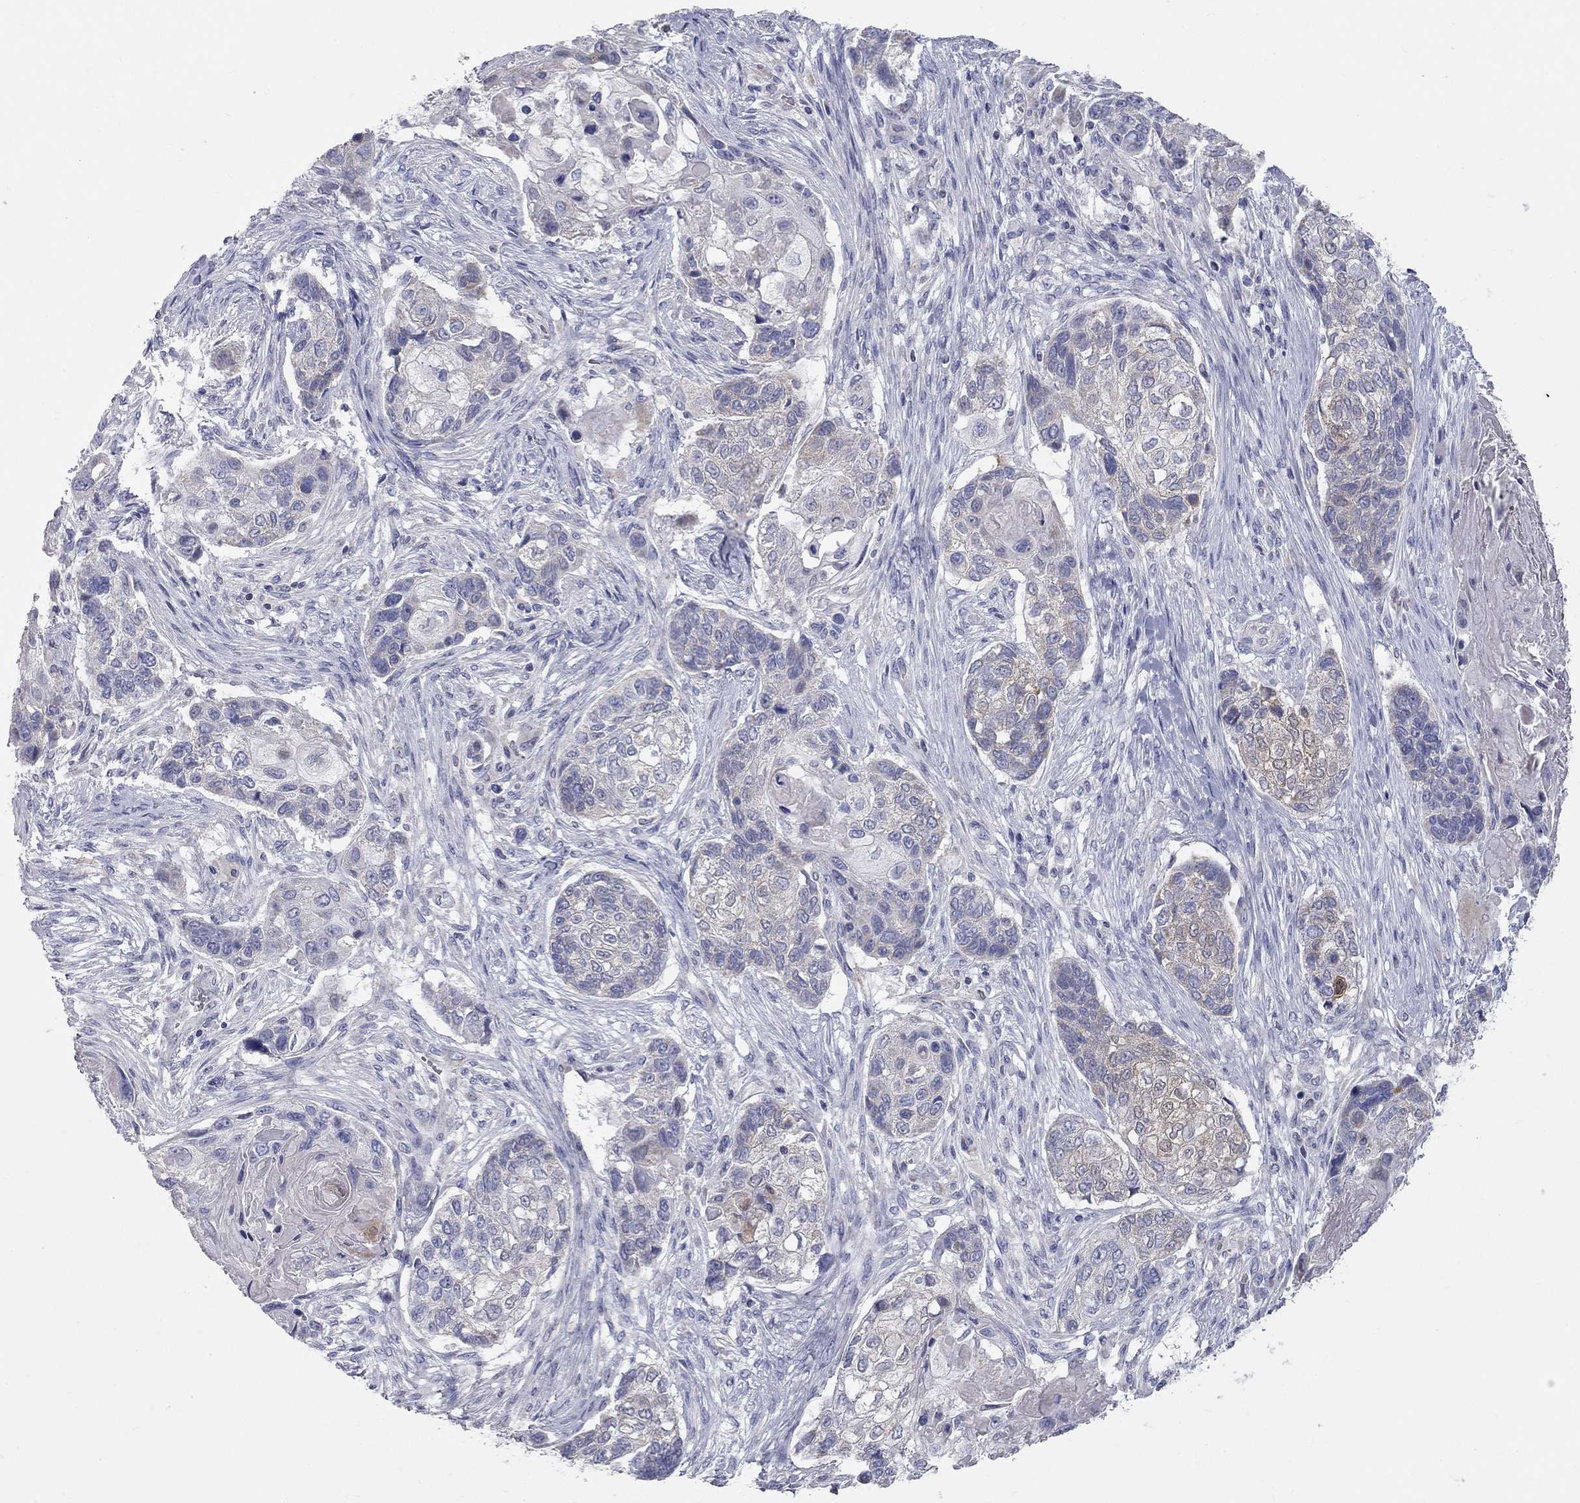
{"staining": {"intensity": "negative", "quantity": "none", "location": "none"}, "tissue": "lung cancer", "cell_type": "Tumor cells", "image_type": "cancer", "snomed": [{"axis": "morphology", "description": "Normal tissue, NOS"}, {"axis": "morphology", "description": "Squamous cell carcinoma, NOS"}, {"axis": "topography", "description": "Bronchus"}, {"axis": "topography", "description": "Lung"}], "caption": "Protein analysis of lung cancer (squamous cell carcinoma) reveals no significant expression in tumor cells.", "gene": "CFAP161", "patient": {"sex": "male", "age": 69}}